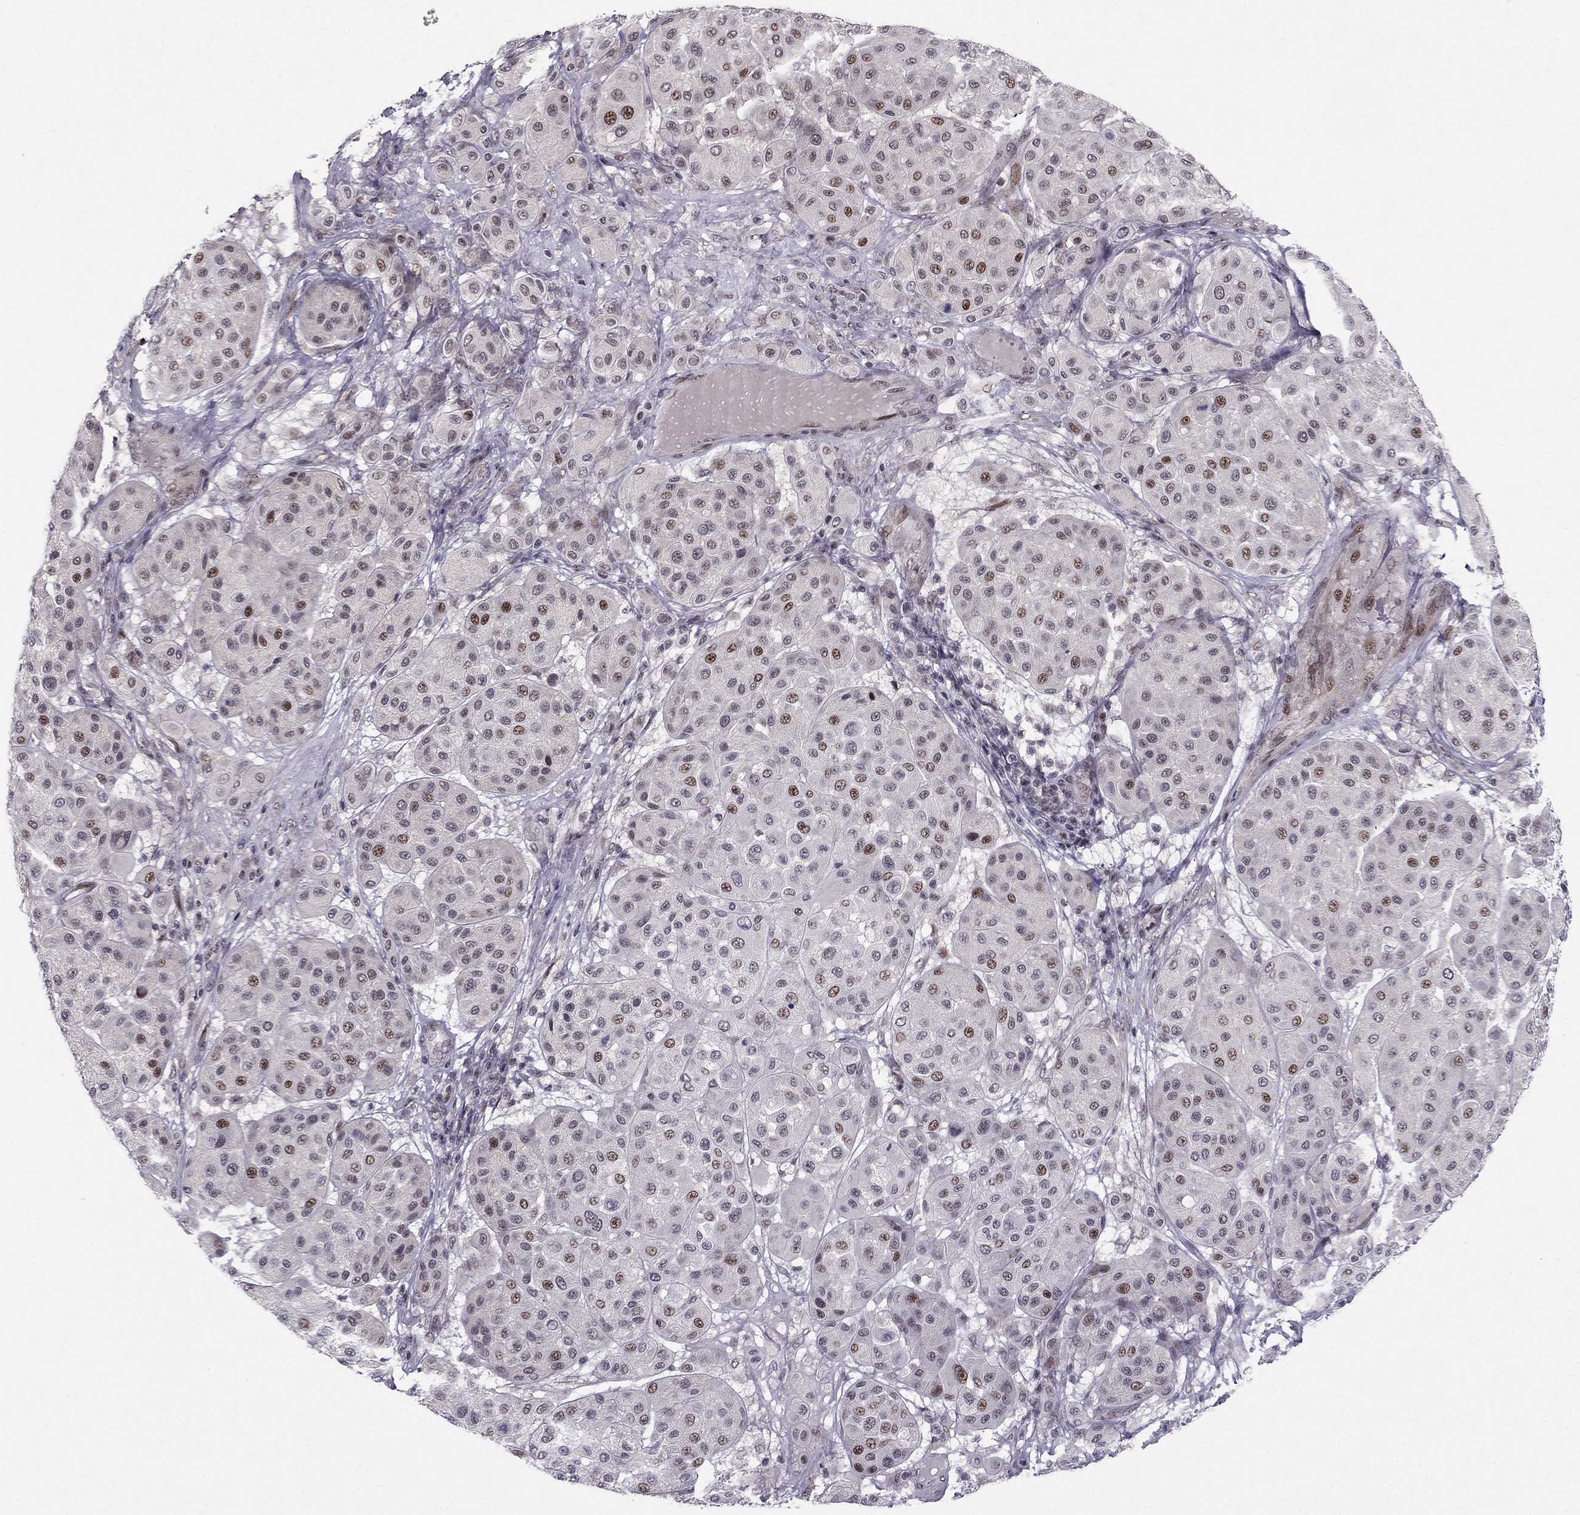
{"staining": {"intensity": "weak", "quantity": "<25%", "location": "nuclear"}, "tissue": "melanoma", "cell_type": "Tumor cells", "image_type": "cancer", "snomed": [{"axis": "morphology", "description": "Malignant melanoma, Metastatic site"}, {"axis": "topography", "description": "Smooth muscle"}], "caption": "This is an immunohistochemistry histopathology image of malignant melanoma (metastatic site). There is no expression in tumor cells.", "gene": "RPRD2", "patient": {"sex": "male", "age": 41}}